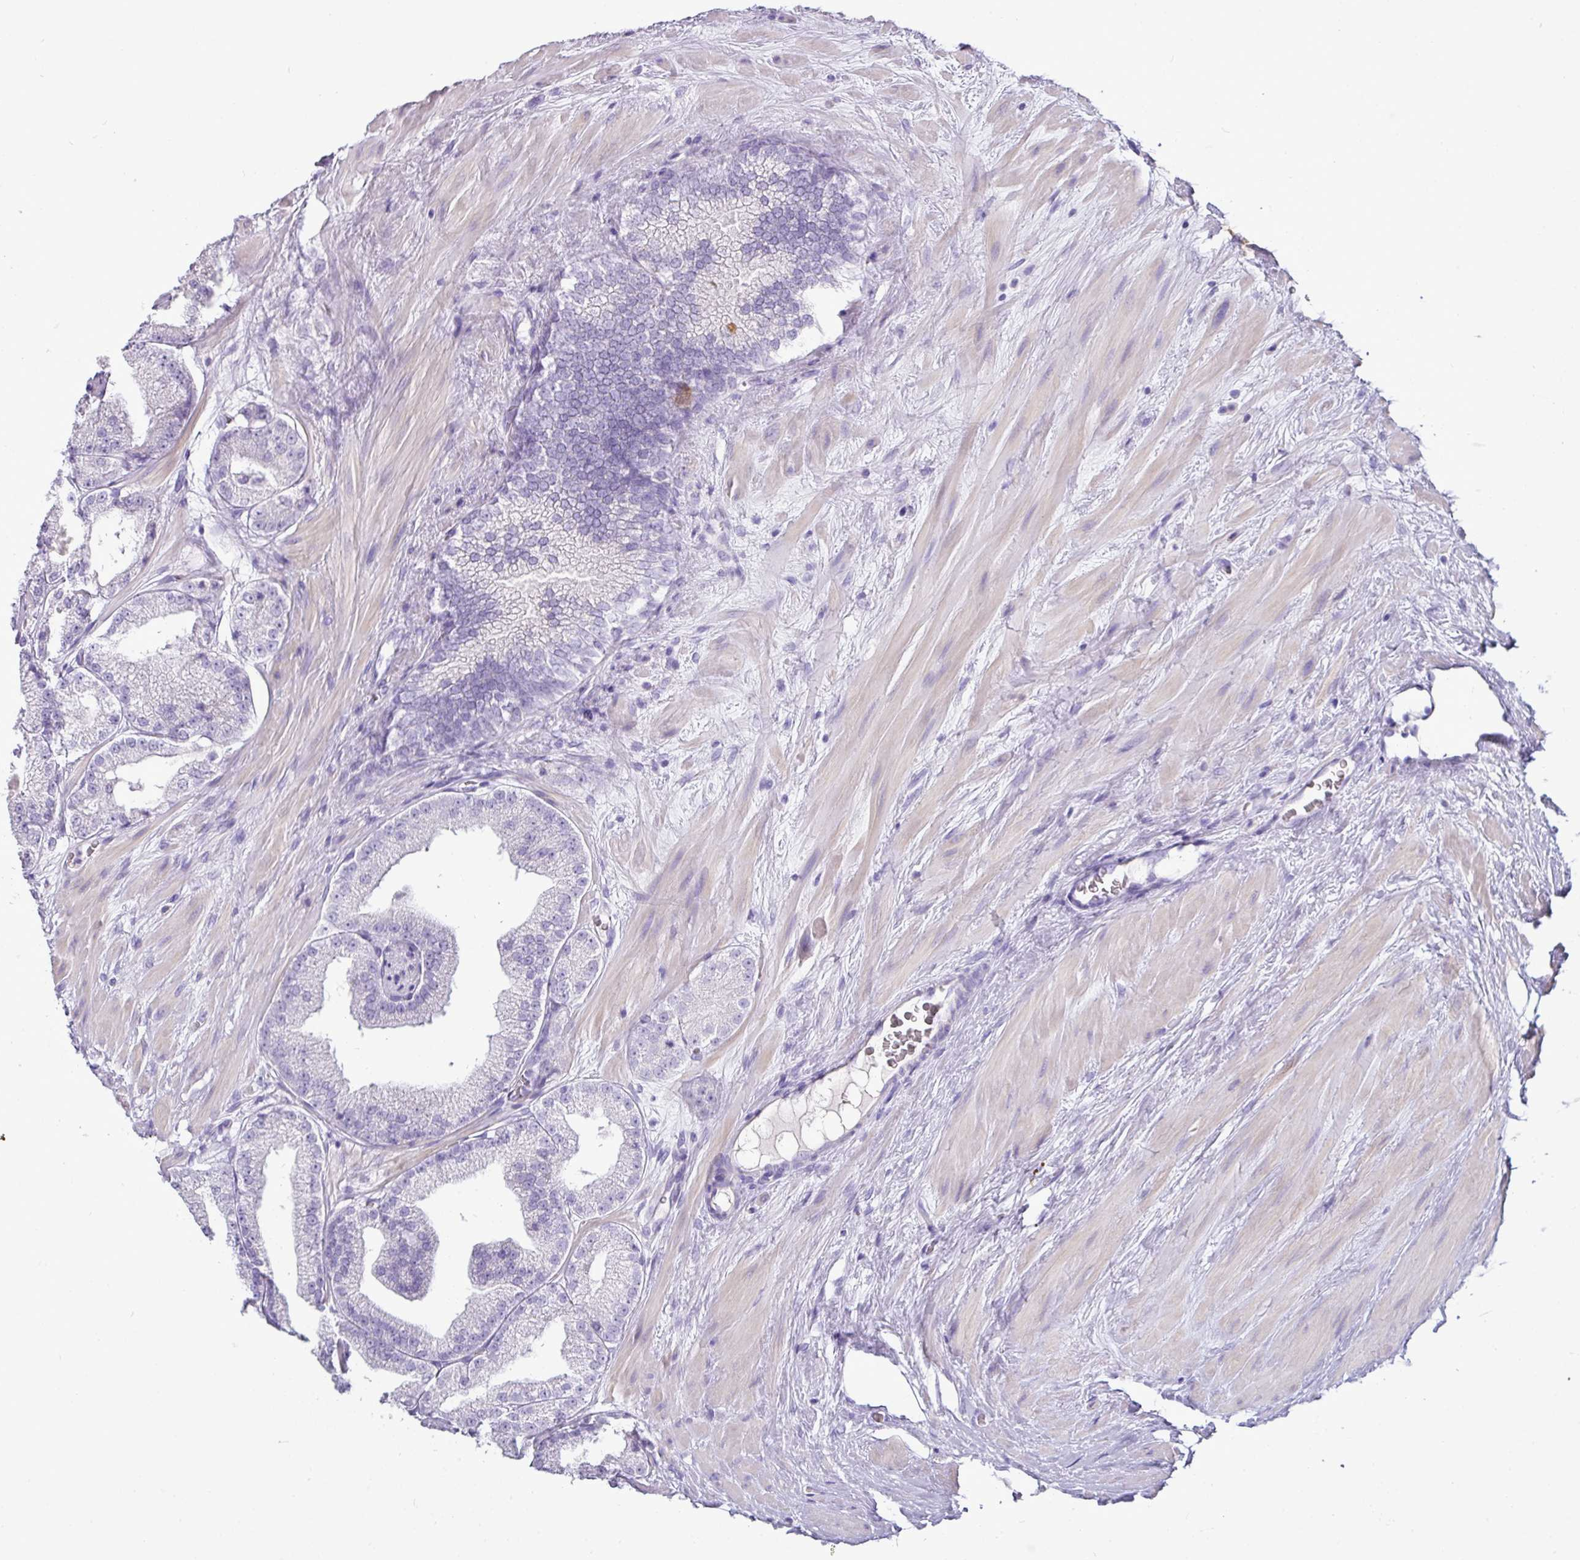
{"staining": {"intensity": "negative", "quantity": "none", "location": "none"}, "tissue": "prostate cancer", "cell_type": "Tumor cells", "image_type": "cancer", "snomed": [{"axis": "morphology", "description": "Adenocarcinoma, High grade"}, {"axis": "topography", "description": "Prostate"}], "caption": "The immunohistochemistry (IHC) histopathology image has no significant expression in tumor cells of adenocarcinoma (high-grade) (prostate) tissue.", "gene": "GSTA3", "patient": {"sex": "male", "age": 68}}